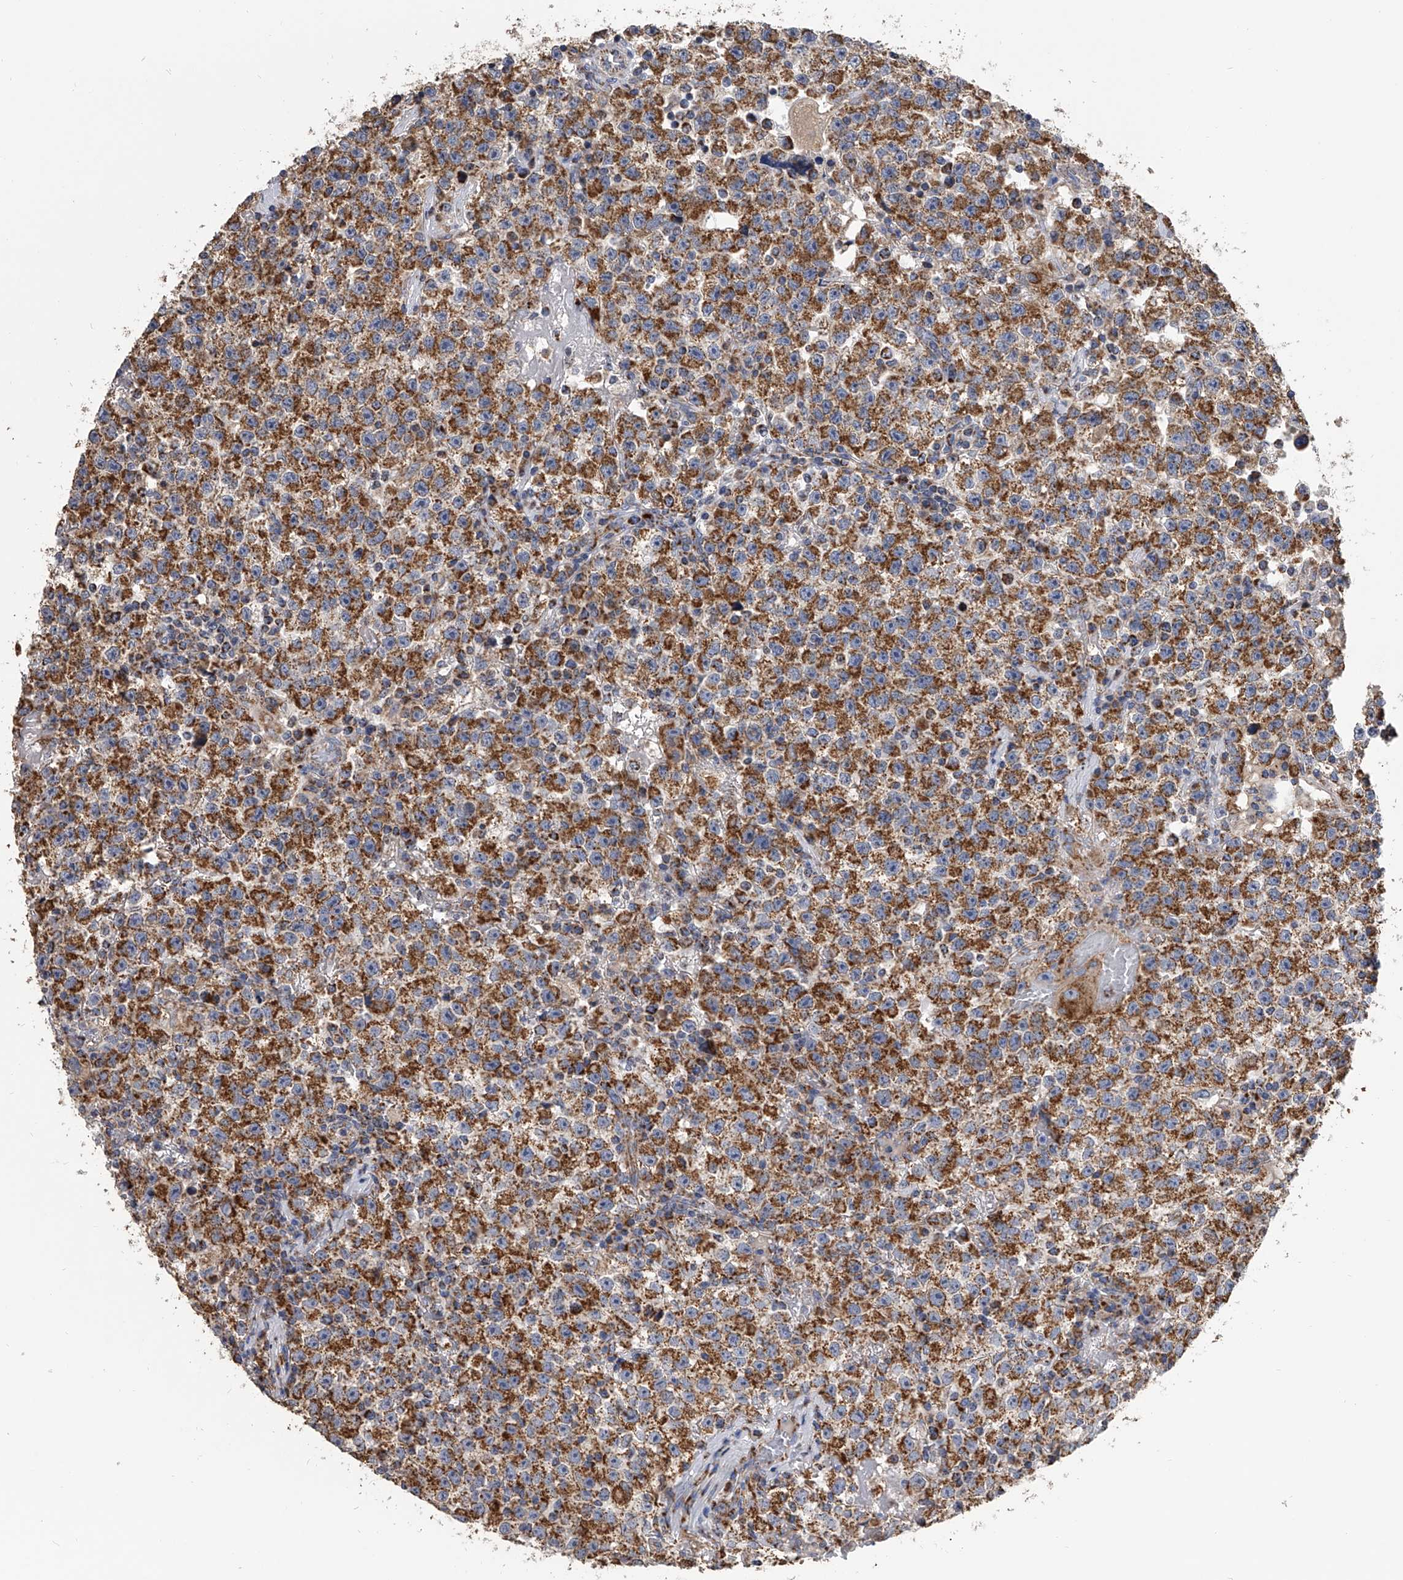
{"staining": {"intensity": "moderate", "quantity": ">75%", "location": "cytoplasmic/membranous"}, "tissue": "testis cancer", "cell_type": "Tumor cells", "image_type": "cancer", "snomed": [{"axis": "morphology", "description": "Seminoma, NOS"}, {"axis": "topography", "description": "Testis"}], "caption": "High-power microscopy captured an immunohistochemistry (IHC) histopathology image of seminoma (testis), revealing moderate cytoplasmic/membranous staining in approximately >75% of tumor cells. Immunohistochemistry (ihc) stains the protein of interest in brown and the nuclei are stained blue.", "gene": "MRPL28", "patient": {"sex": "male", "age": 22}}